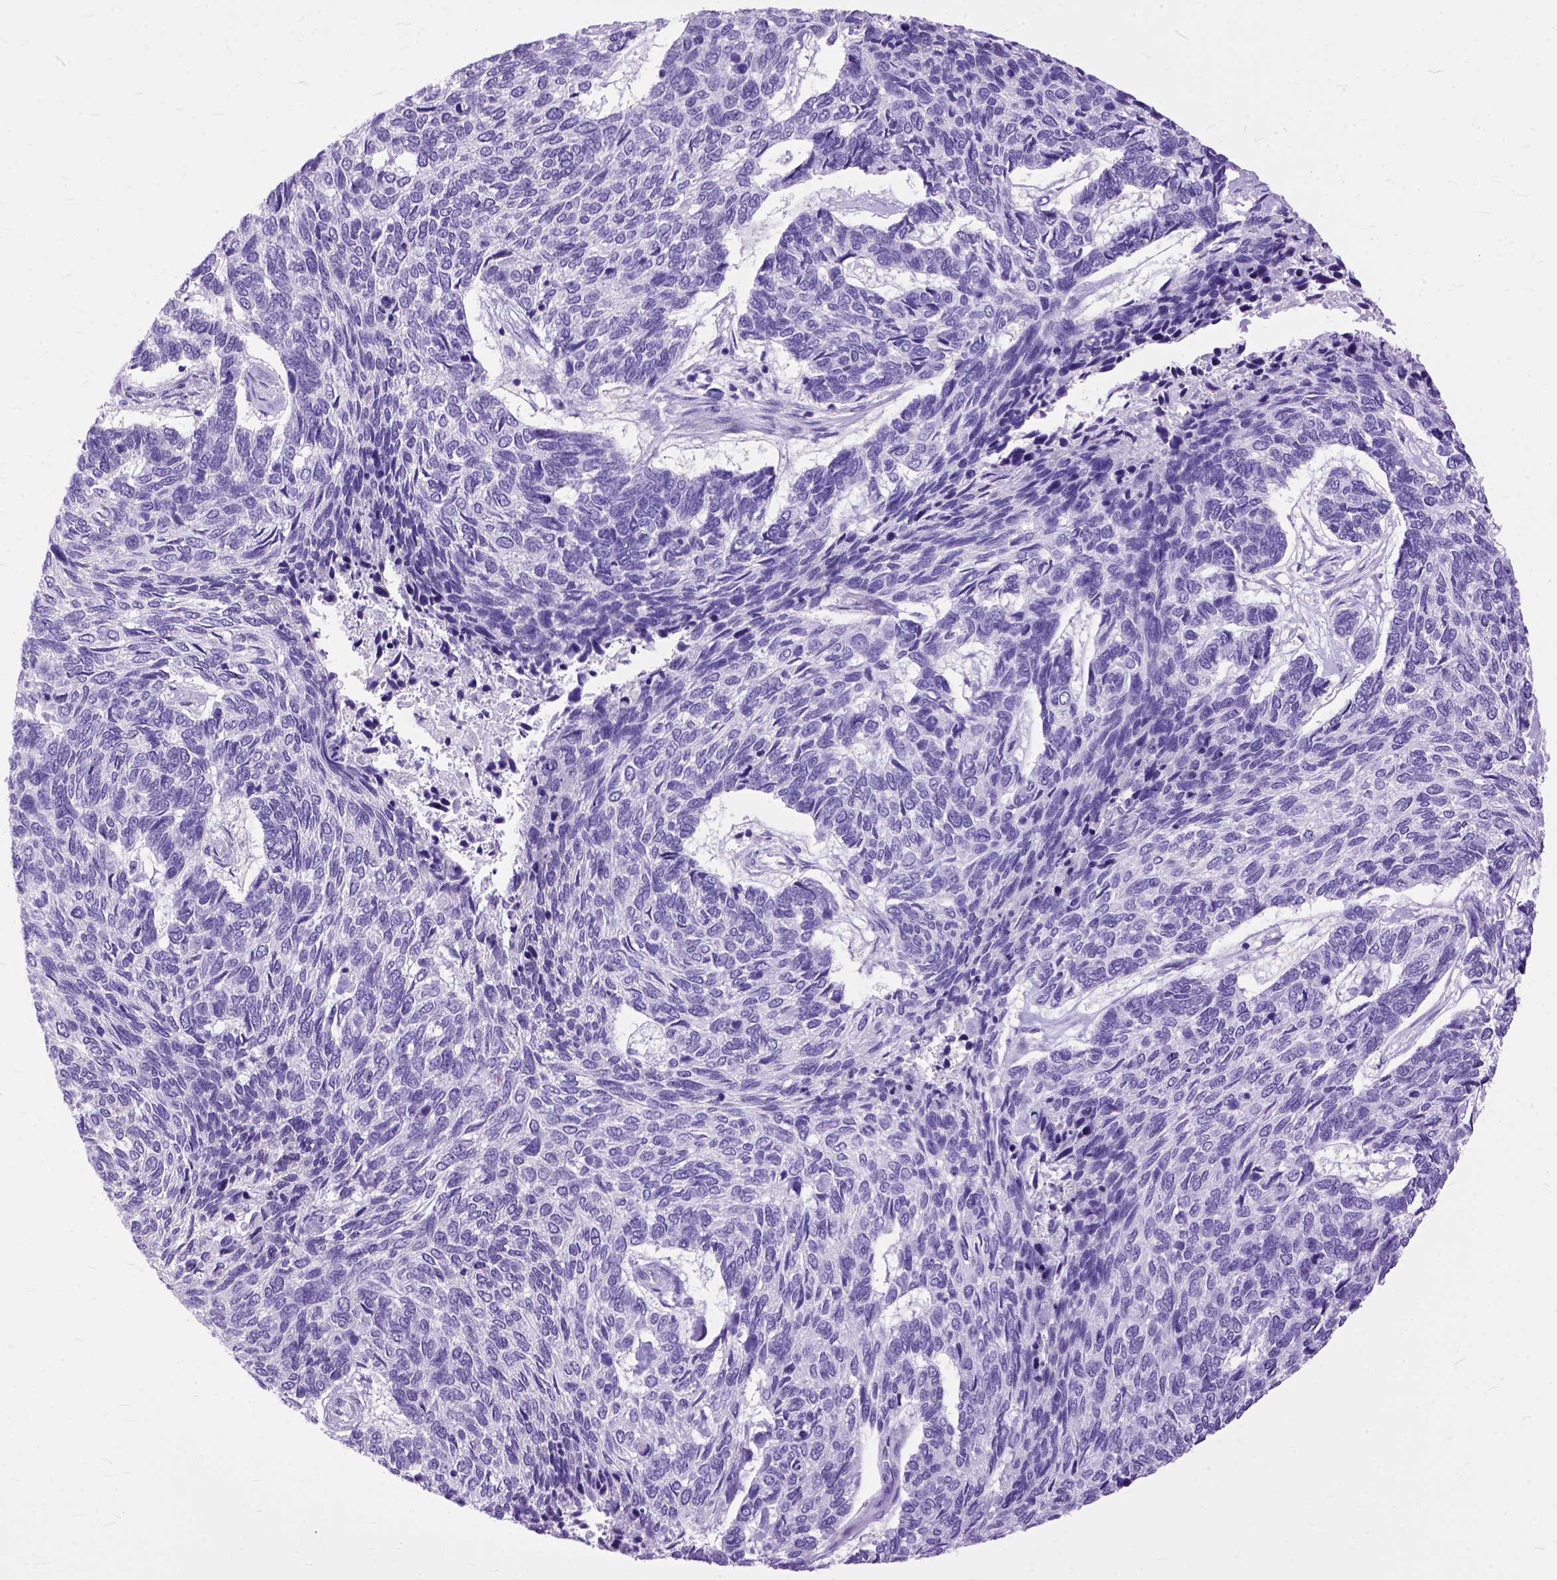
{"staining": {"intensity": "negative", "quantity": "none", "location": "none"}, "tissue": "skin cancer", "cell_type": "Tumor cells", "image_type": "cancer", "snomed": [{"axis": "morphology", "description": "Basal cell carcinoma"}, {"axis": "topography", "description": "Skin"}], "caption": "IHC image of skin cancer (basal cell carcinoma) stained for a protein (brown), which reveals no positivity in tumor cells.", "gene": "GNGT1", "patient": {"sex": "female", "age": 65}}